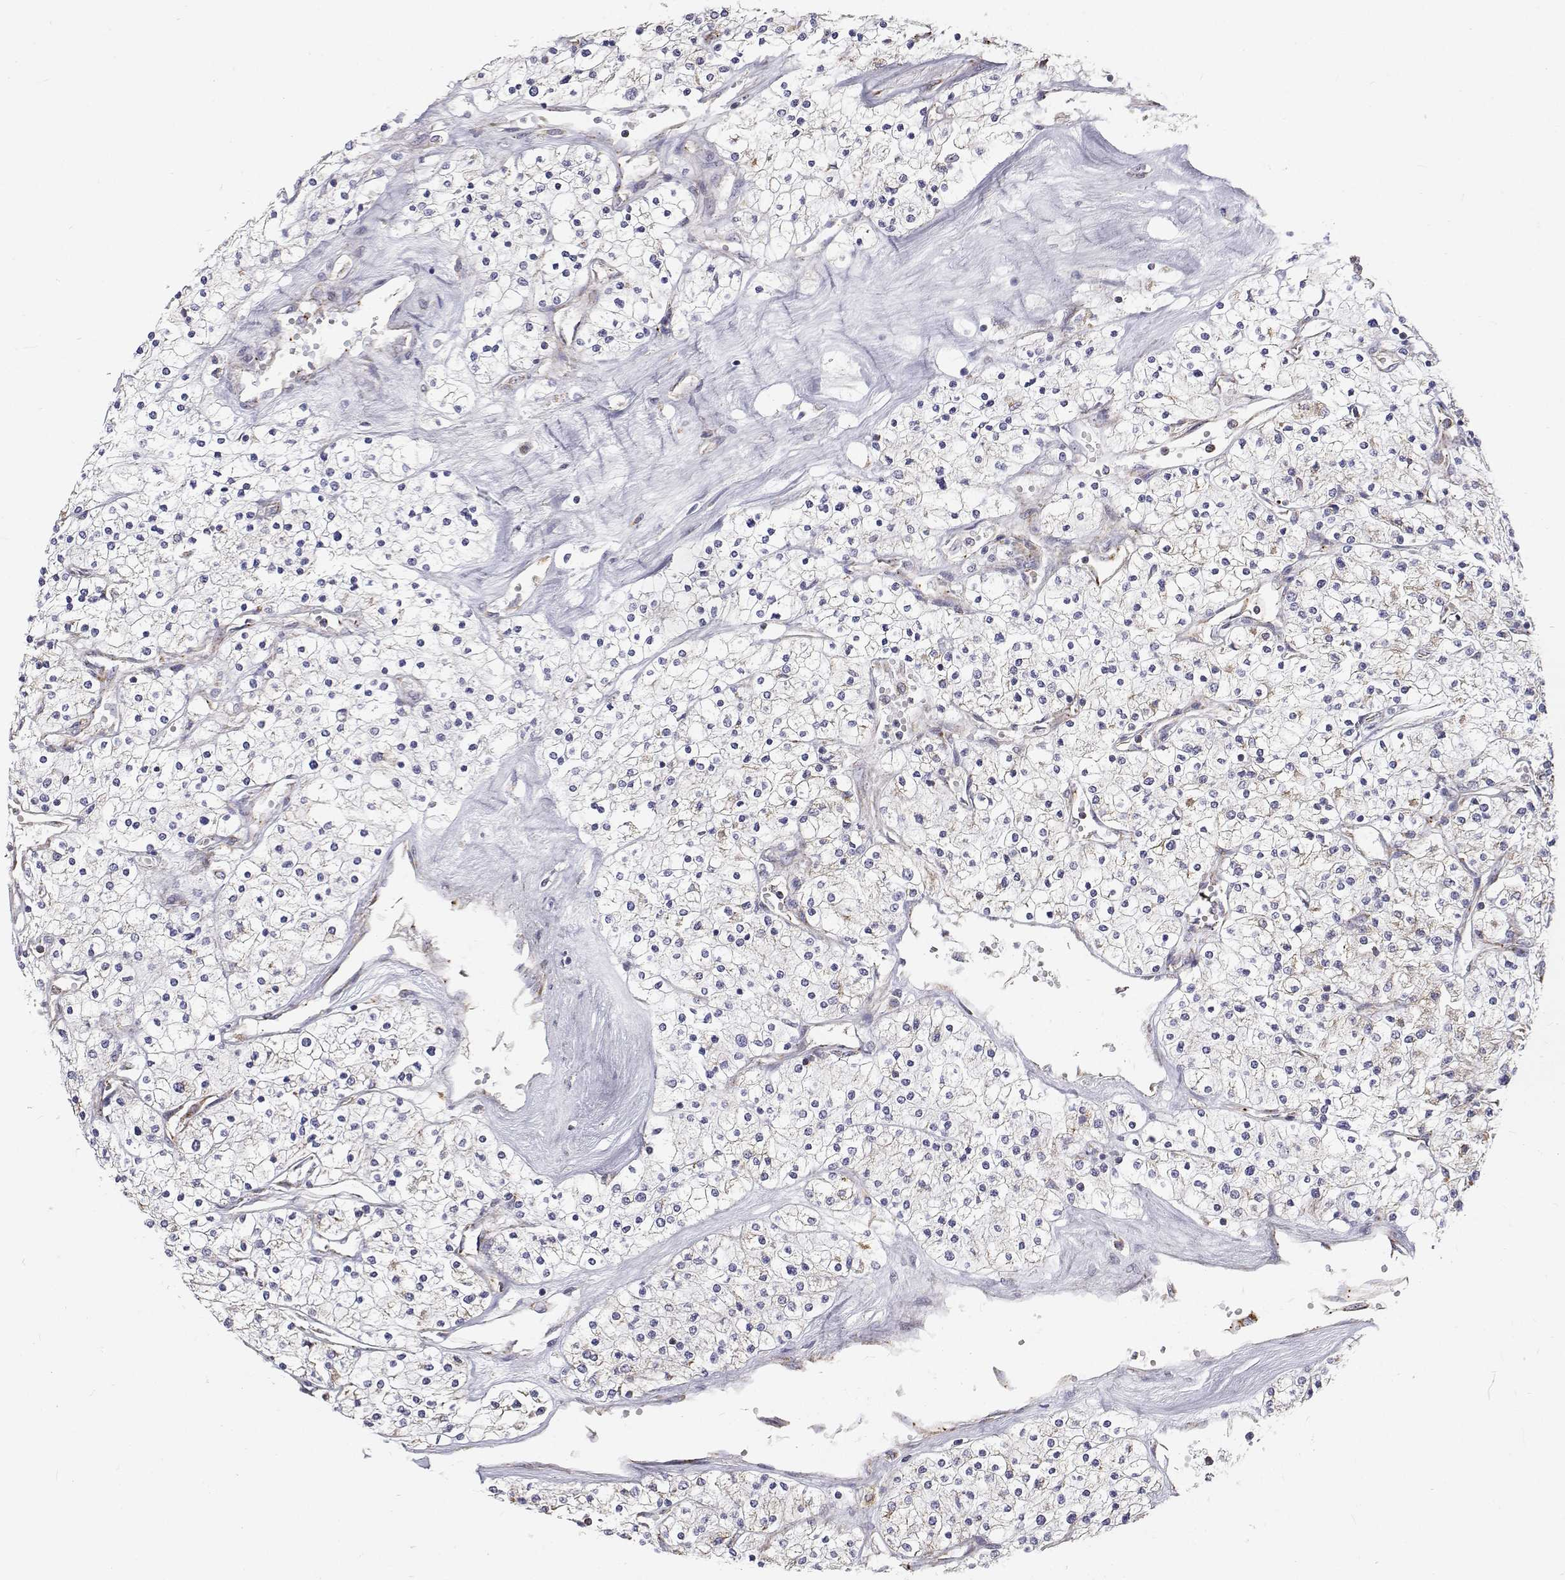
{"staining": {"intensity": "negative", "quantity": "none", "location": "none"}, "tissue": "renal cancer", "cell_type": "Tumor cells", "image_type": "cancer", "snomed": [{"axis": "morphology", "description": "Adenocarcinoma, NOS"}, {"axis": "topography", "description": "Kidney"}], "caption": "Immunohistochemistry of human renal cancer (adenocarcinoma) shows no expression in tumor cells.", "gene": "SPICE1", "patient": {"sex": "male", "age": 80}}